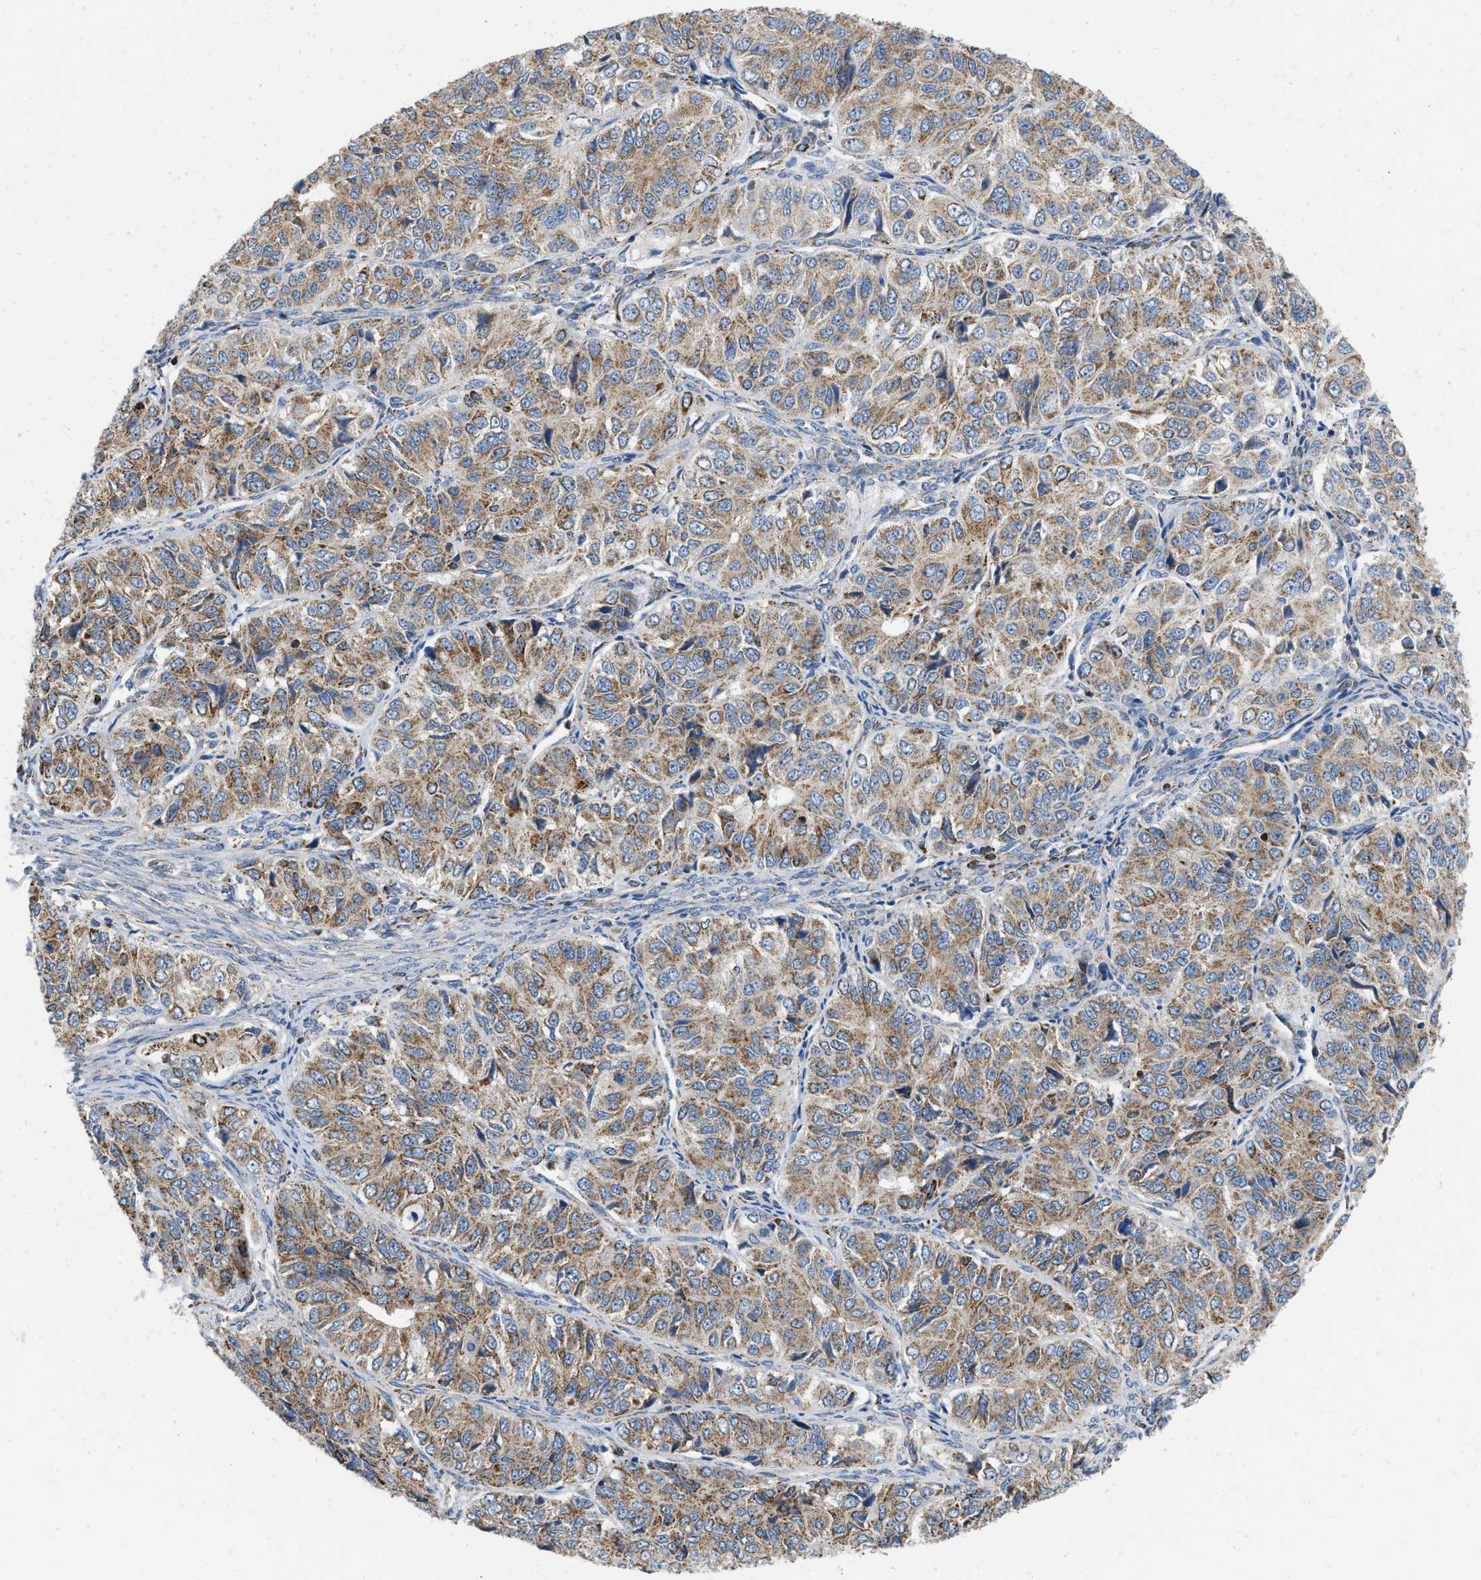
{"staining": {"intensity": "moderate", "quantity": ">75%", "location": "cytoplasmic/membranous"}, "tissue": "ovarian cancer", "cell_type": "Tumor cells", "image_type": "cancer", "snomed": [{"axis": "morphology", "description": "Carcinoma, endometroid"}, {"axis": "topography", "description": "Ovary"}], "caption": "Immunohistochemical staining of ovarian endometroid carcinoma displays medium levels of moderate cytoplasmic/membranous expression in about >75% of tumor cells. Immunohistochemistry (ihc) stains the protein of interest in brown and the nuclei are stained blue.", "gene": "GRB10", "patient": {"sex": "female", "age": 51}}